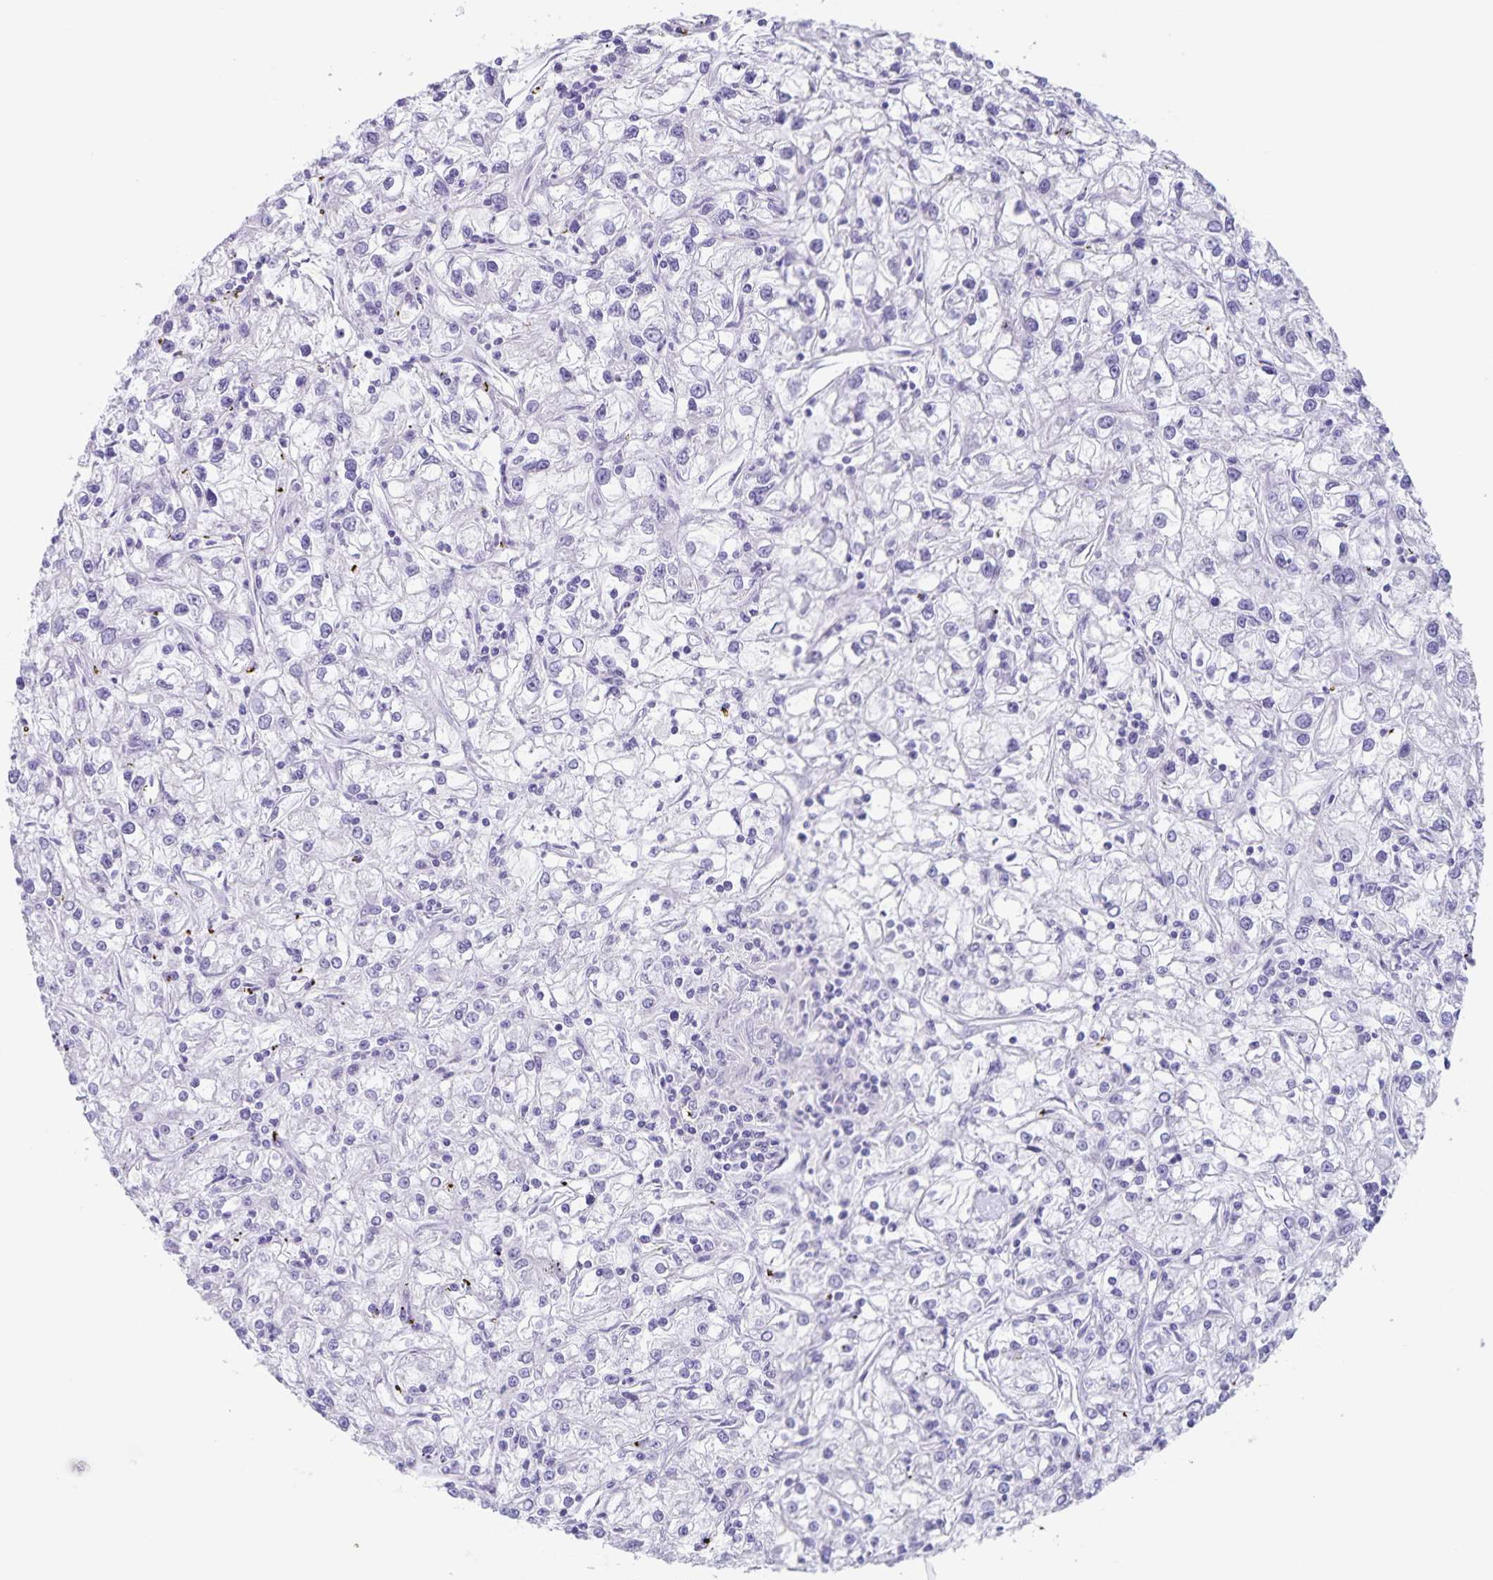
{"staining": {"intensity": "negative", "quantity": "none", "location": "none"}, "tissue": "renal cancer", "cell_type": "Tumor cells", "image_type": "cancer", "snomed": [{"axis": "morphology", "description": "Adenocarcinoma, NOS"}, {"axis": "topography", "description": "Kidney"}], "caption": "Renal adenocarcinoma stained for a protein using IHC reveals no positivity tumor cells.", "gene": "C11orf42", "patient": {"sex": "female", "age": 59}}